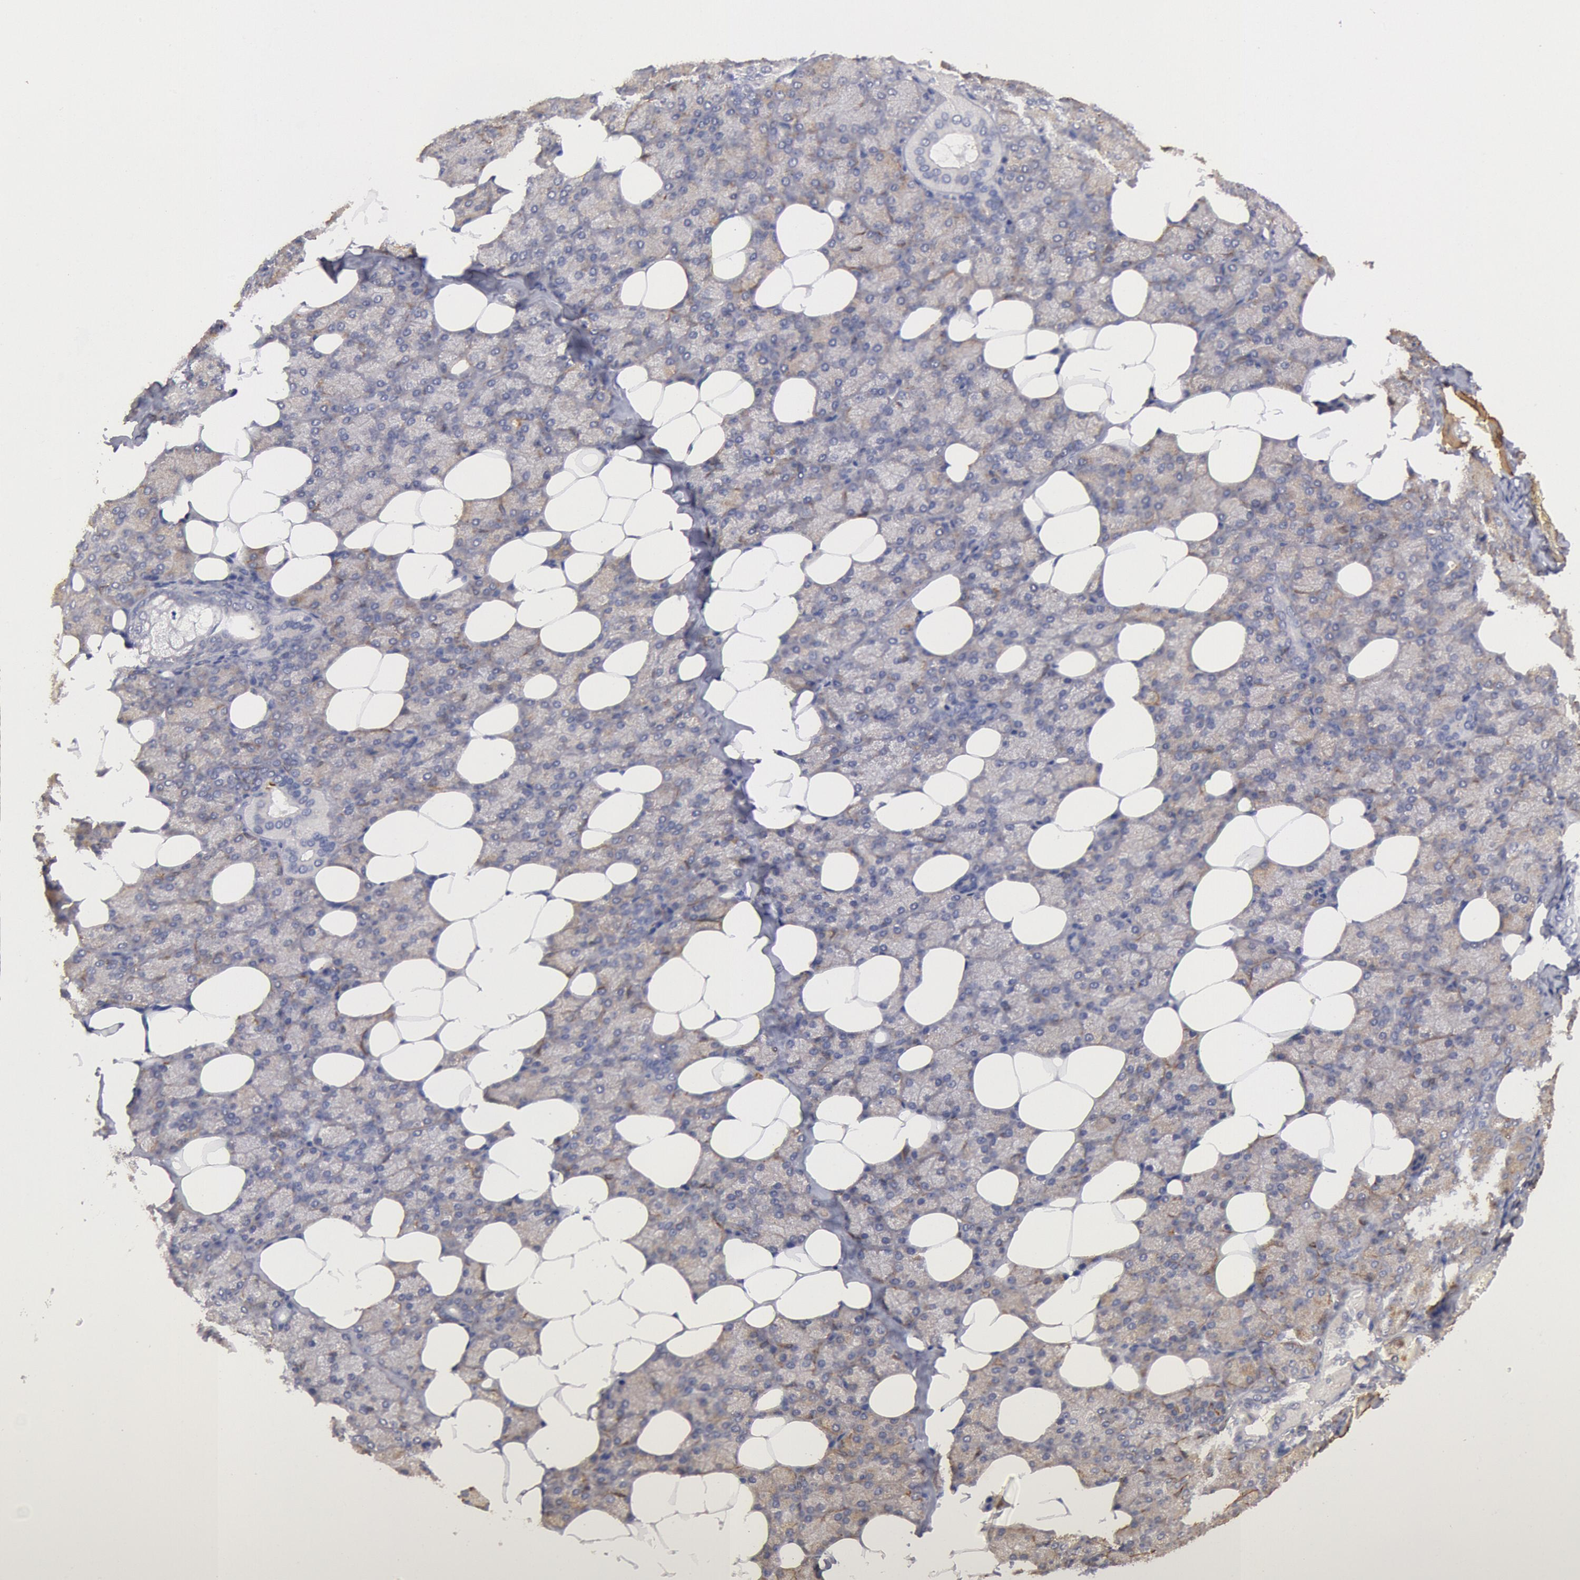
{"staining": {"intensity": "weak", "quantity": "<25%", "location": "cytoplasmic/membranous"}, "tissue": "salivary gland", "cell_type": "Glandular cells", "image_type": "normal", "snomed": [{"axis": "morphology", "description": "Normal tissue, NOS"}, {"axis": "topography", "description": "Lymph node"}, {"axis": "topography", "description": "Salivary gland"}], "caption": "Glandular cells show no significant protein expression in benign salivary gland. Nuclei are stained in blue.", "gene": "TMED8", "patient": {"sex": "male", "age": 8}}